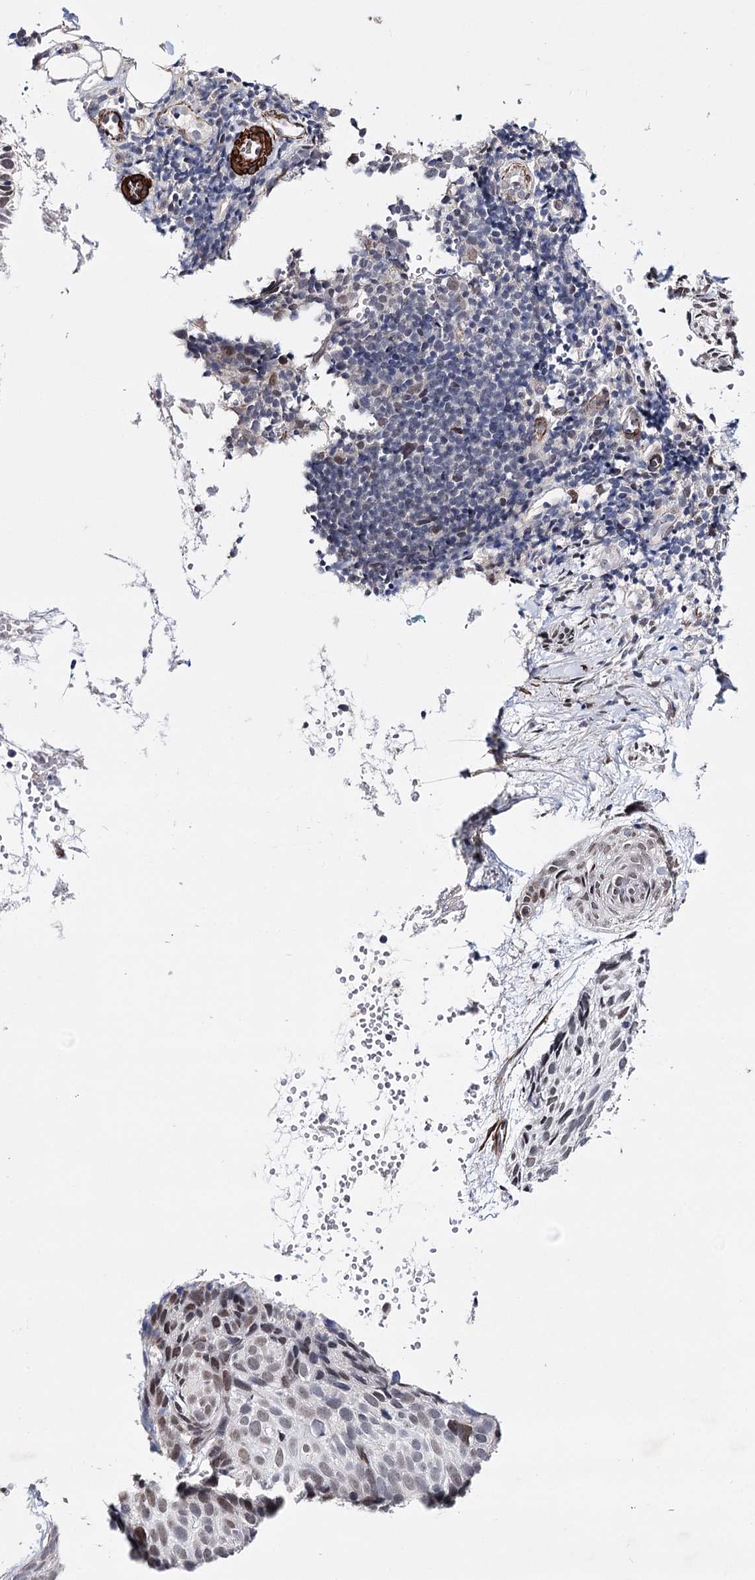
{"staining": {"intensity": "weak", "quantity": ">75%", "location": "nuclear"}, "tissue": "skin cancer", "cell_type": "Tumor cells", "image_type": "cancer", "snomed": [{"axis": "morphology", "description": "Normal tissue, NOS"}, {"axis": "morphology", "description": "Basal cell carcinoma"}, {"axis": "topography", "description": "Skin"}], "caption": "Basal cell carcinoma (skin) stained with a brown dye exhibits weak nuclear positive staining in approximately >75% of tumor cells.", "gene": "CFAP46", "patient": {"sex": "male", "age": 66}}